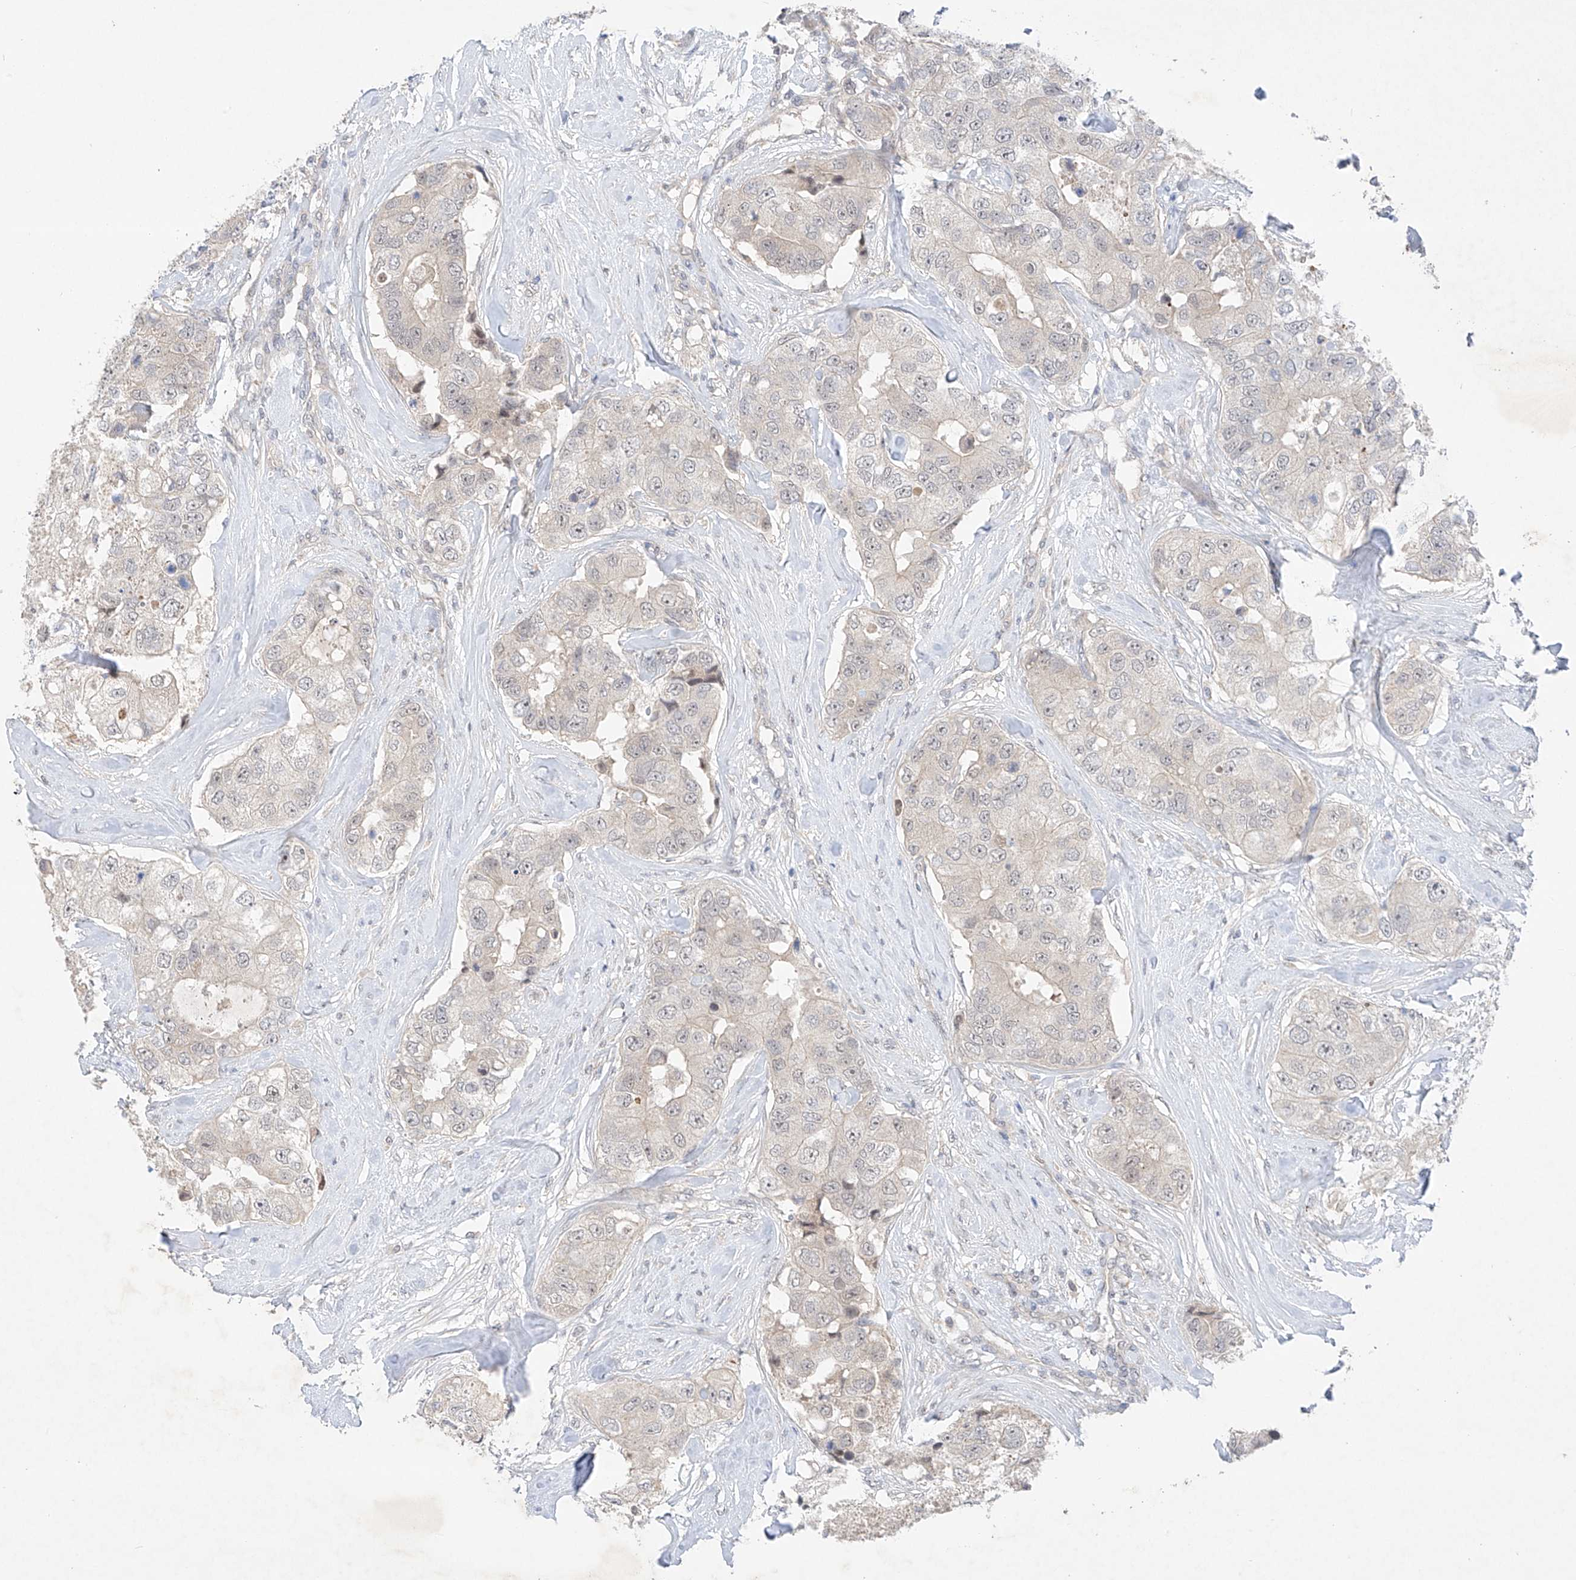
{"staining": {"intensity": "negative", "quantity": "none", "location": "none"}, "tissue": "breast cancer", "cell_type": "Tumor cells", "image_type": "cancer", "snomed": [{"axis": "morphology", "description": "Duct carcinoma"}, {"axis": "topography", "description": "Breast"}], "caption": "This is a histopathology image of IHC staining of breast cancer (invasive ductal carcinoma), which shows no staining in tumor cells.", "gene": "IL22RA2", "patient": {"sex": "female", "age": 62}}